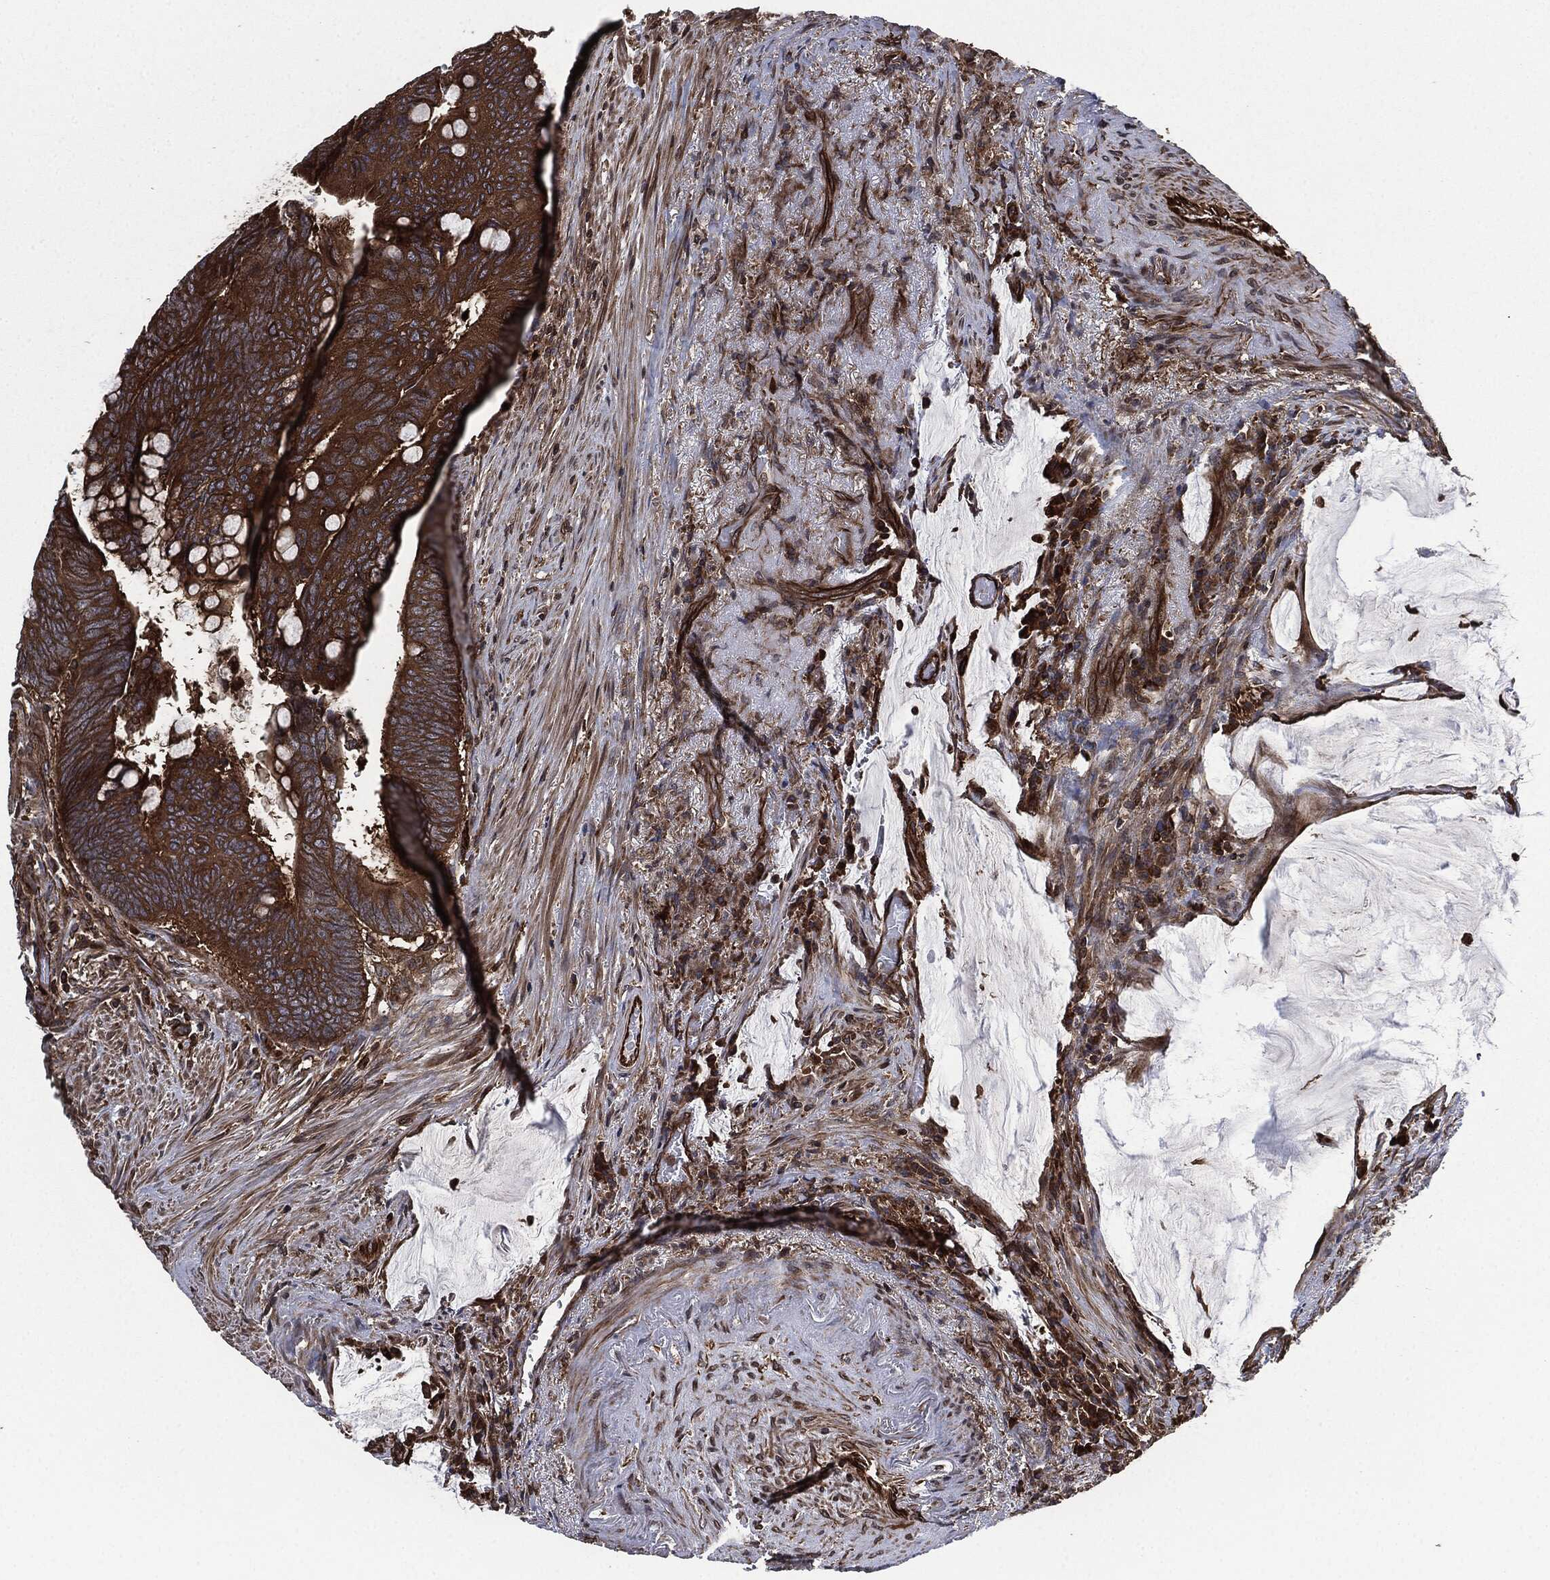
{"staining": {"intensity": "strong", "quantity": ">75%", "location": "cytoplasmic/membranous"}, "tissue": "colorectal cancer", "cell_type": "Tumor cells", "image_type": "cancer", "snomed": [{"axis": "morphology", "description": "Normal tissue, NOS"}, {"axis": "morphology", "description": "Adenocarcinoma, NOS"}, {"axis": "topography", "description": "Rectum"}], "caption": "Immunohistochemical staining of human colorectal adenocarcinoma exhibits high levels of strong cytoplasmic/membranous protein expression in about >75% of tumor cells. Nuclei are stained in blue.", "gene": "RAP1GDS1", "patient": {"sex": "male", "age": 92}}